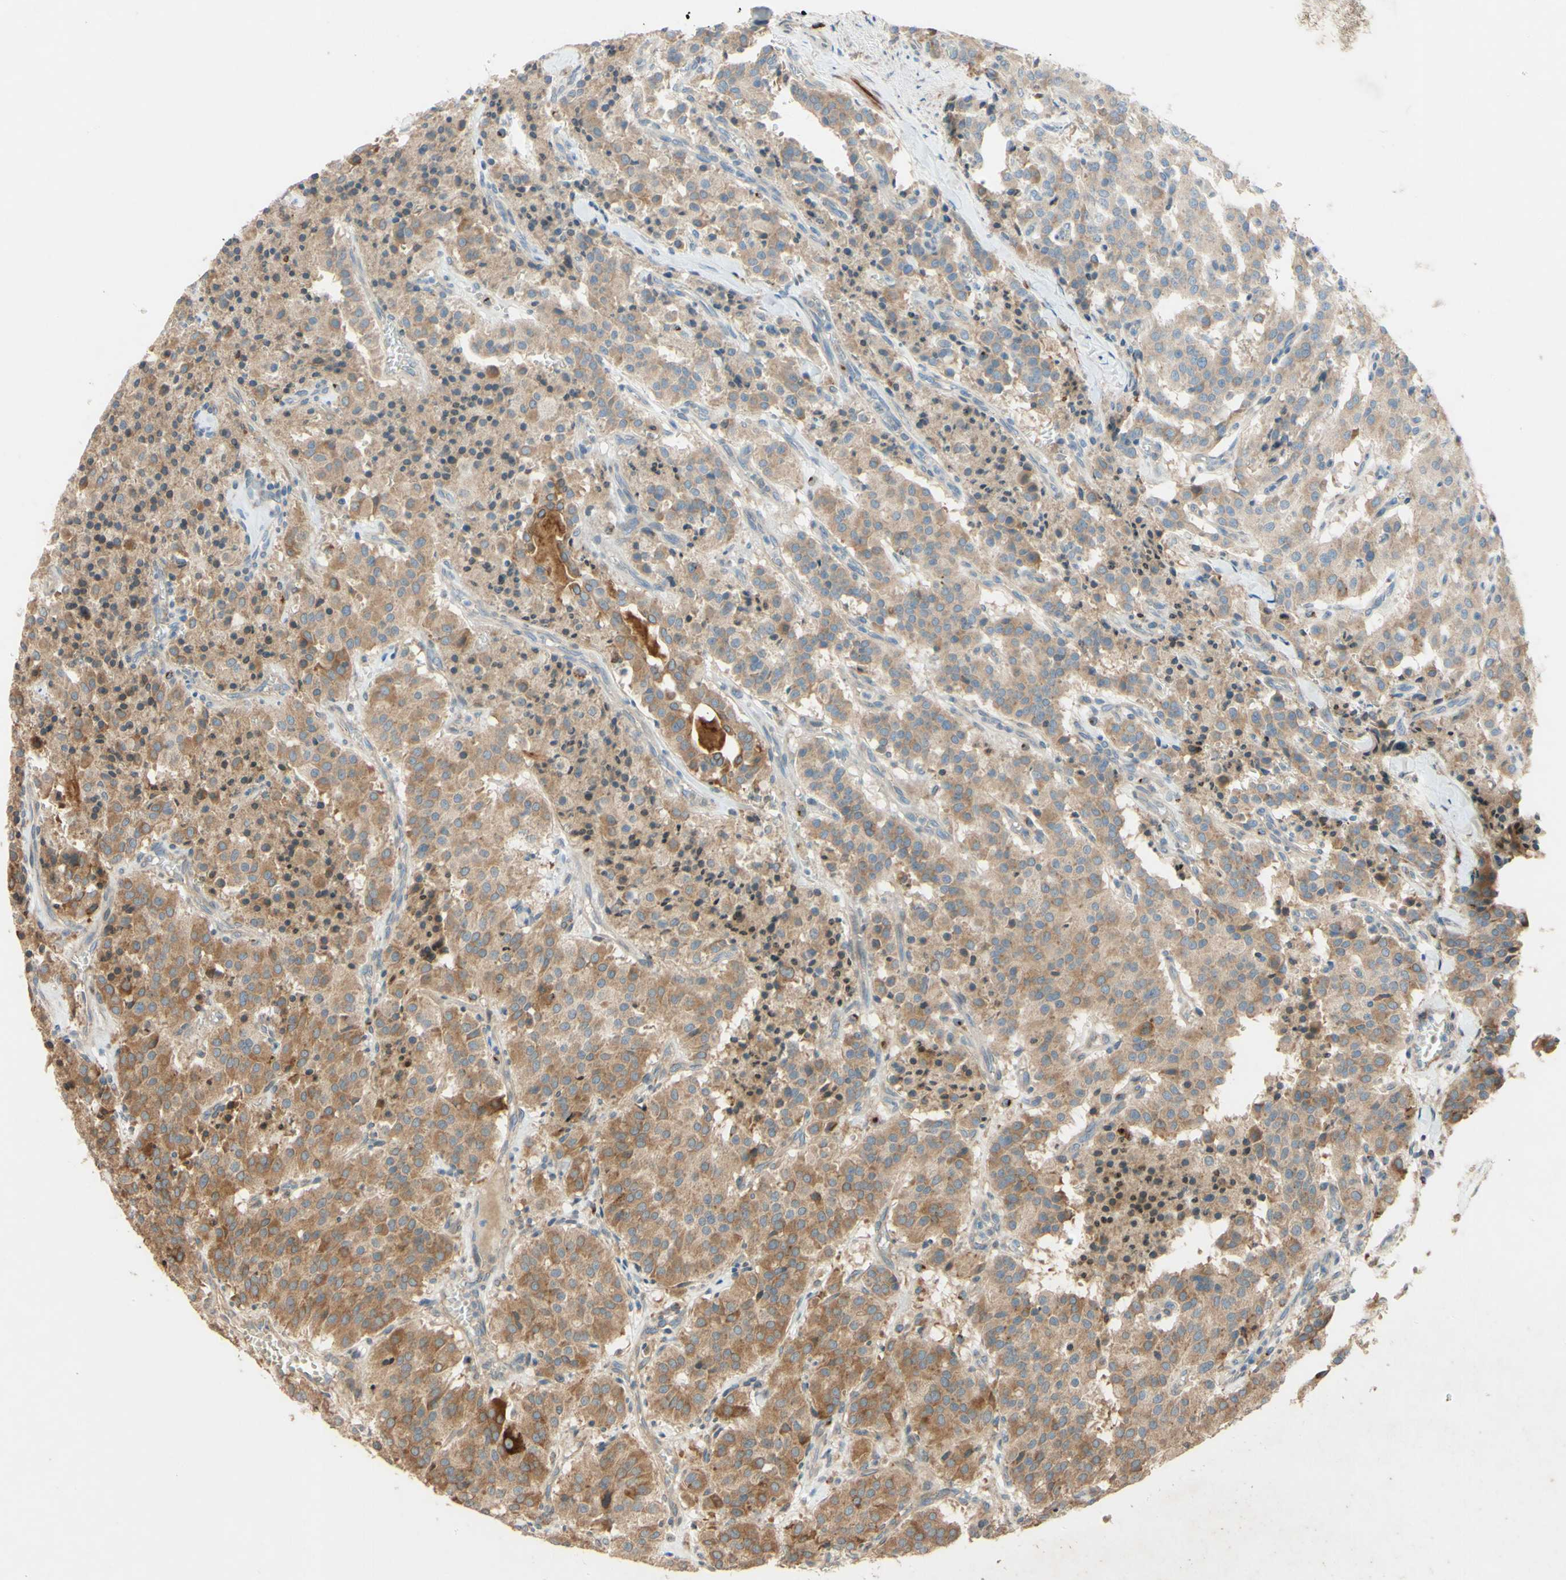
{"staining": {"intensity": "moderate", "quantity": "25%-75%", "location": "cytoplasmic/membranous,nuclear"}, "tissue": "carcinoid", "cell_type": "Tumor cells", "image_type": "cancer", "snomed": [{"axis": "morphology", "description": "Carcinoid, malignant, NOS"}, {"axis": "topography", "description": "Lung"}], "caption": "Tumor cells show medium levels of moderate cytoplasmic/membranous and nuclear positivity in about 25%-75% of cells in human carcinoid.", "gene": "PTPRU", "patient": {"sex": "male", "age": 30}}